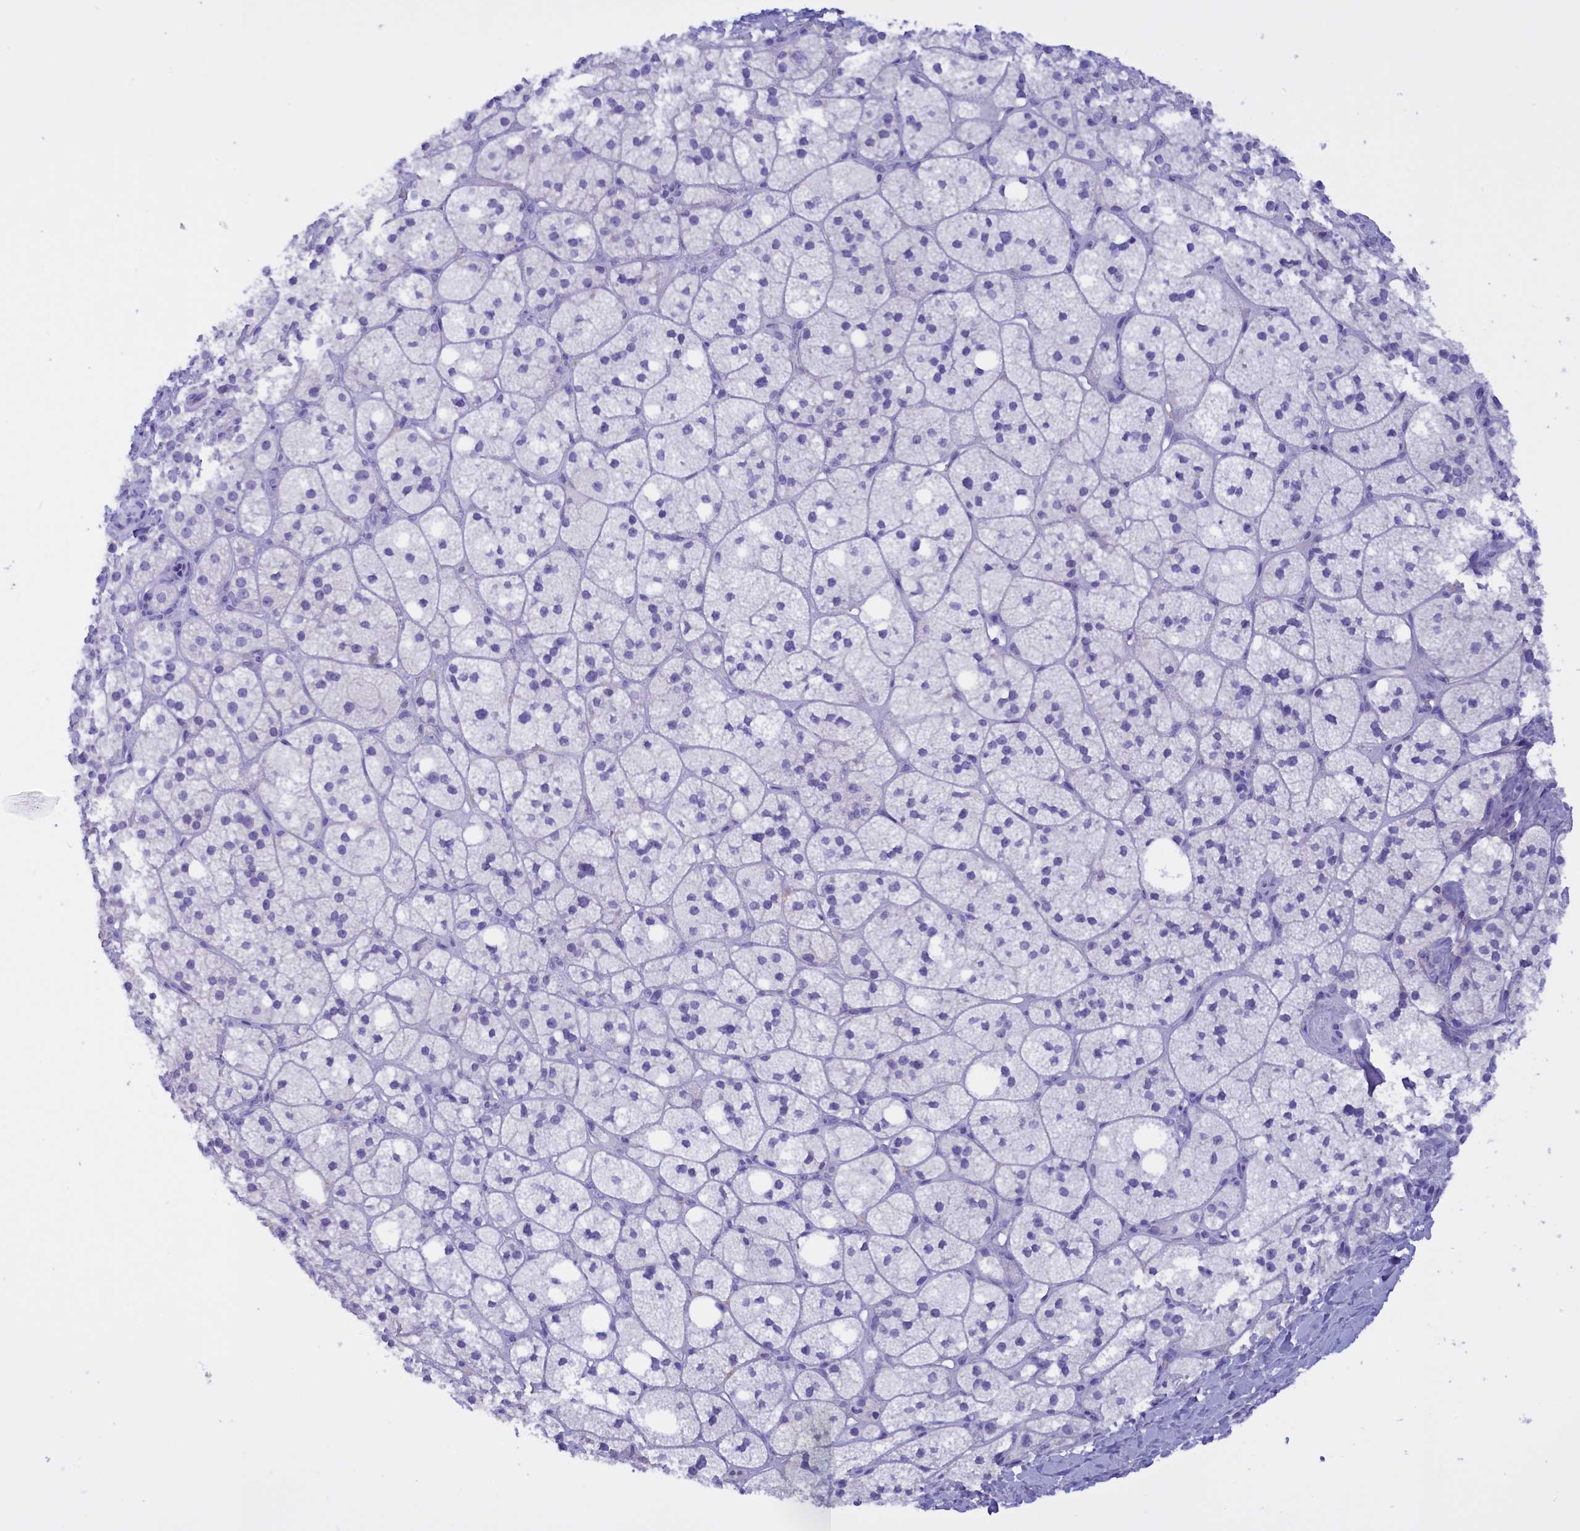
{"staining": {"intensity": "negative", "quantity": "none", "location": "none"}, "tissue": "adrenal gland", "cell_type": "Glandular cells", "image_type": "normal", "snomed": [{"axis": "morphology", "description": "Normal tissue, NOS"}, {"axis": "topography", "description": "Adrenal gland"}], "caption": "High power microscopy image of an immunohistochemistry (IHC) histopathology image of unremarkable adrenal gland, revealing no significant positivity in glandular cells. The staining was performed using DAB (3,3'-diaminobenzidine) to visualize the protein expression in brown, while the nuclei were stained in blue with hematoxylin (Magnification: 20x).", "gene": "PROK2", "patient": {"sex": "male", "age": 61}}